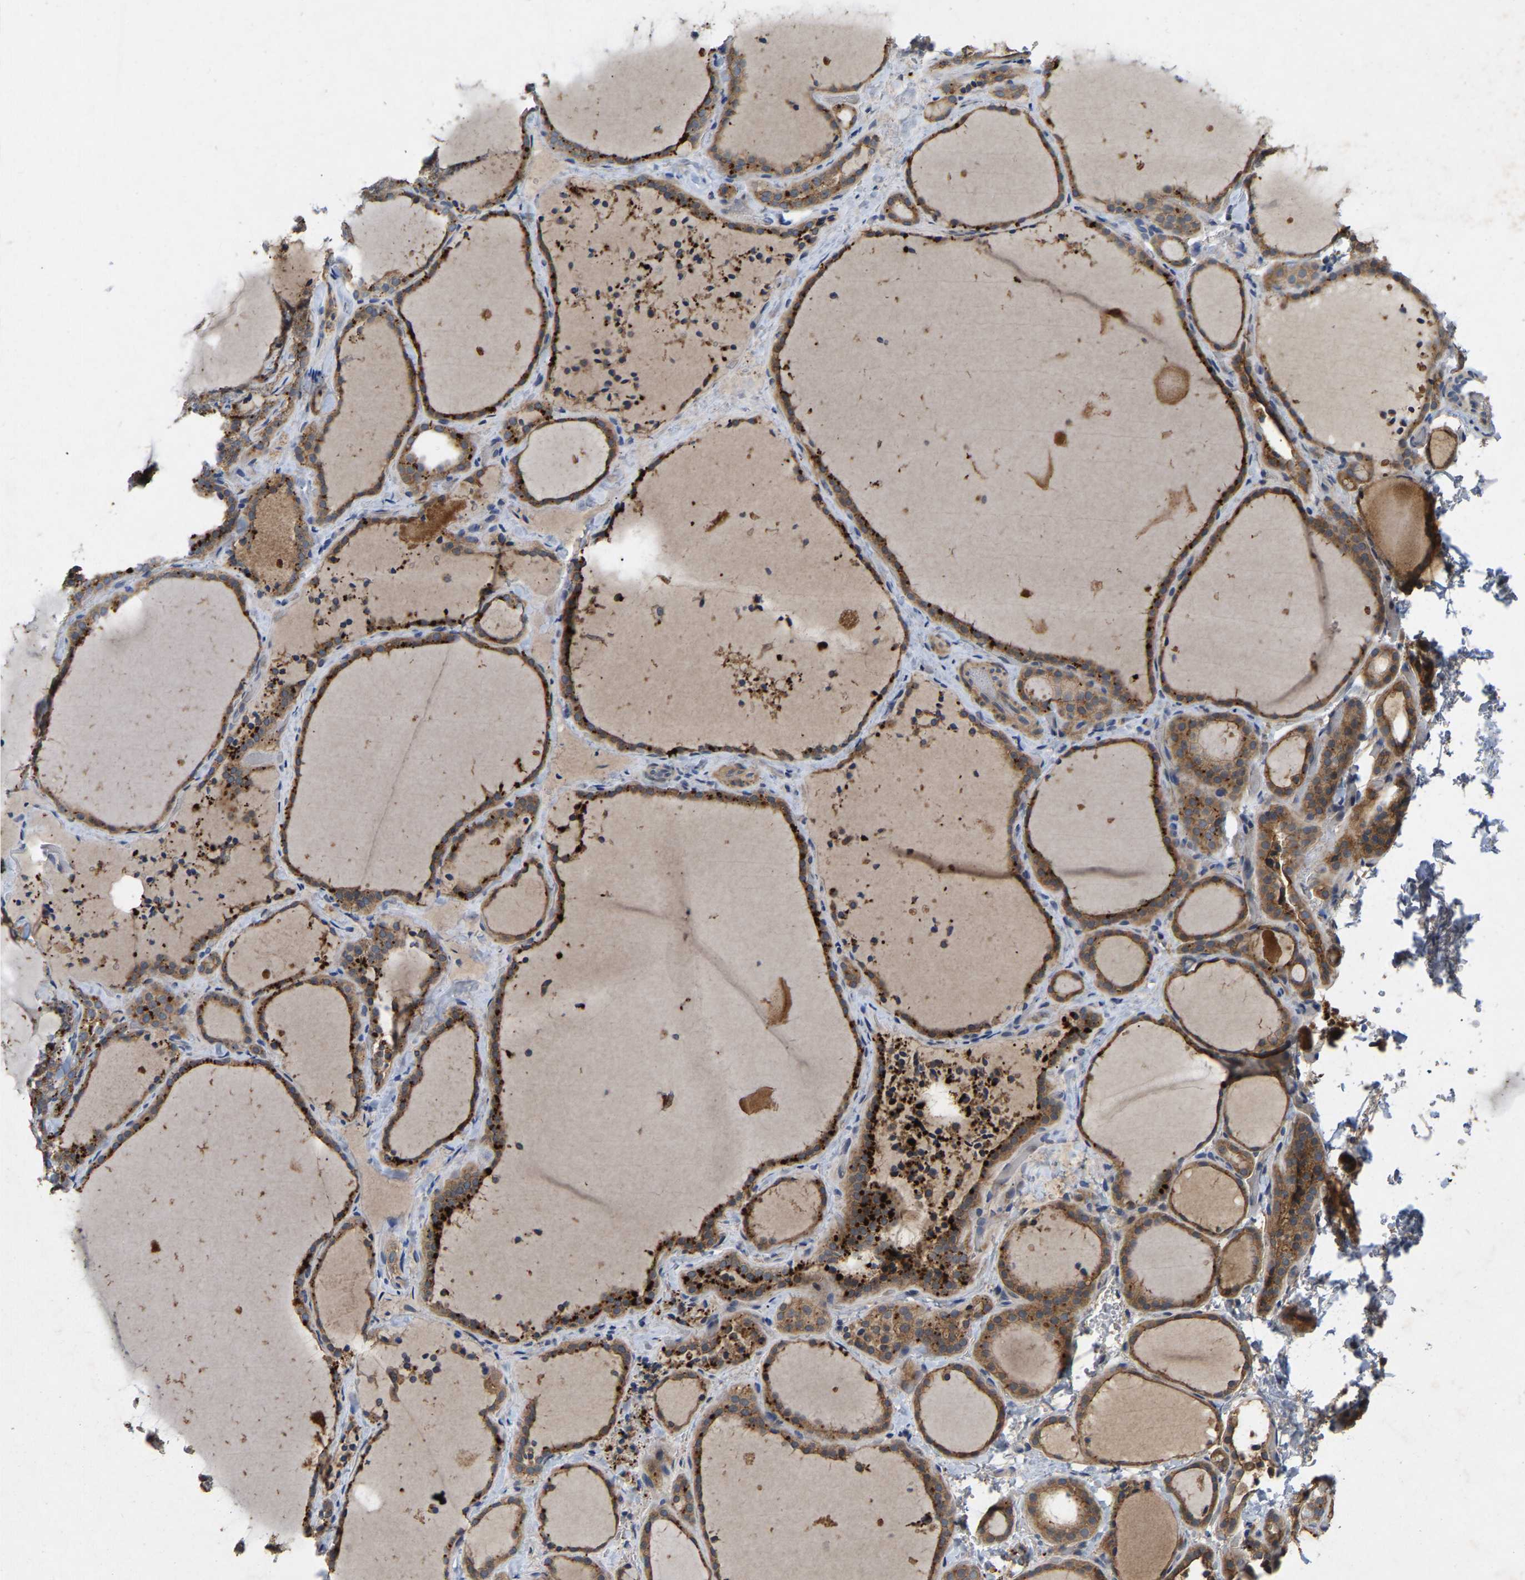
{"staining": {"intensity": "moderate", "quantity": ">75%", "location": "cytoplasmic/membranous"}, "tissue": "thyroid gland", "cell_type": "Glandular cells", "image_type": "normal", "snomed": [{"axis": "morphology", "description": "Normal tissue, NOS"}, {"axis": "topography", "description": "Thyroid gland"}], "caption": "Approximately >75% of glandular cells in unremarkable thyroid gland reveal moderate cytoplasmic/membranous protein positivity as visualized by brown immunohistochemical staining.", "gene": "LPAR2", "patient": {"sex": "female", "age": 22}}